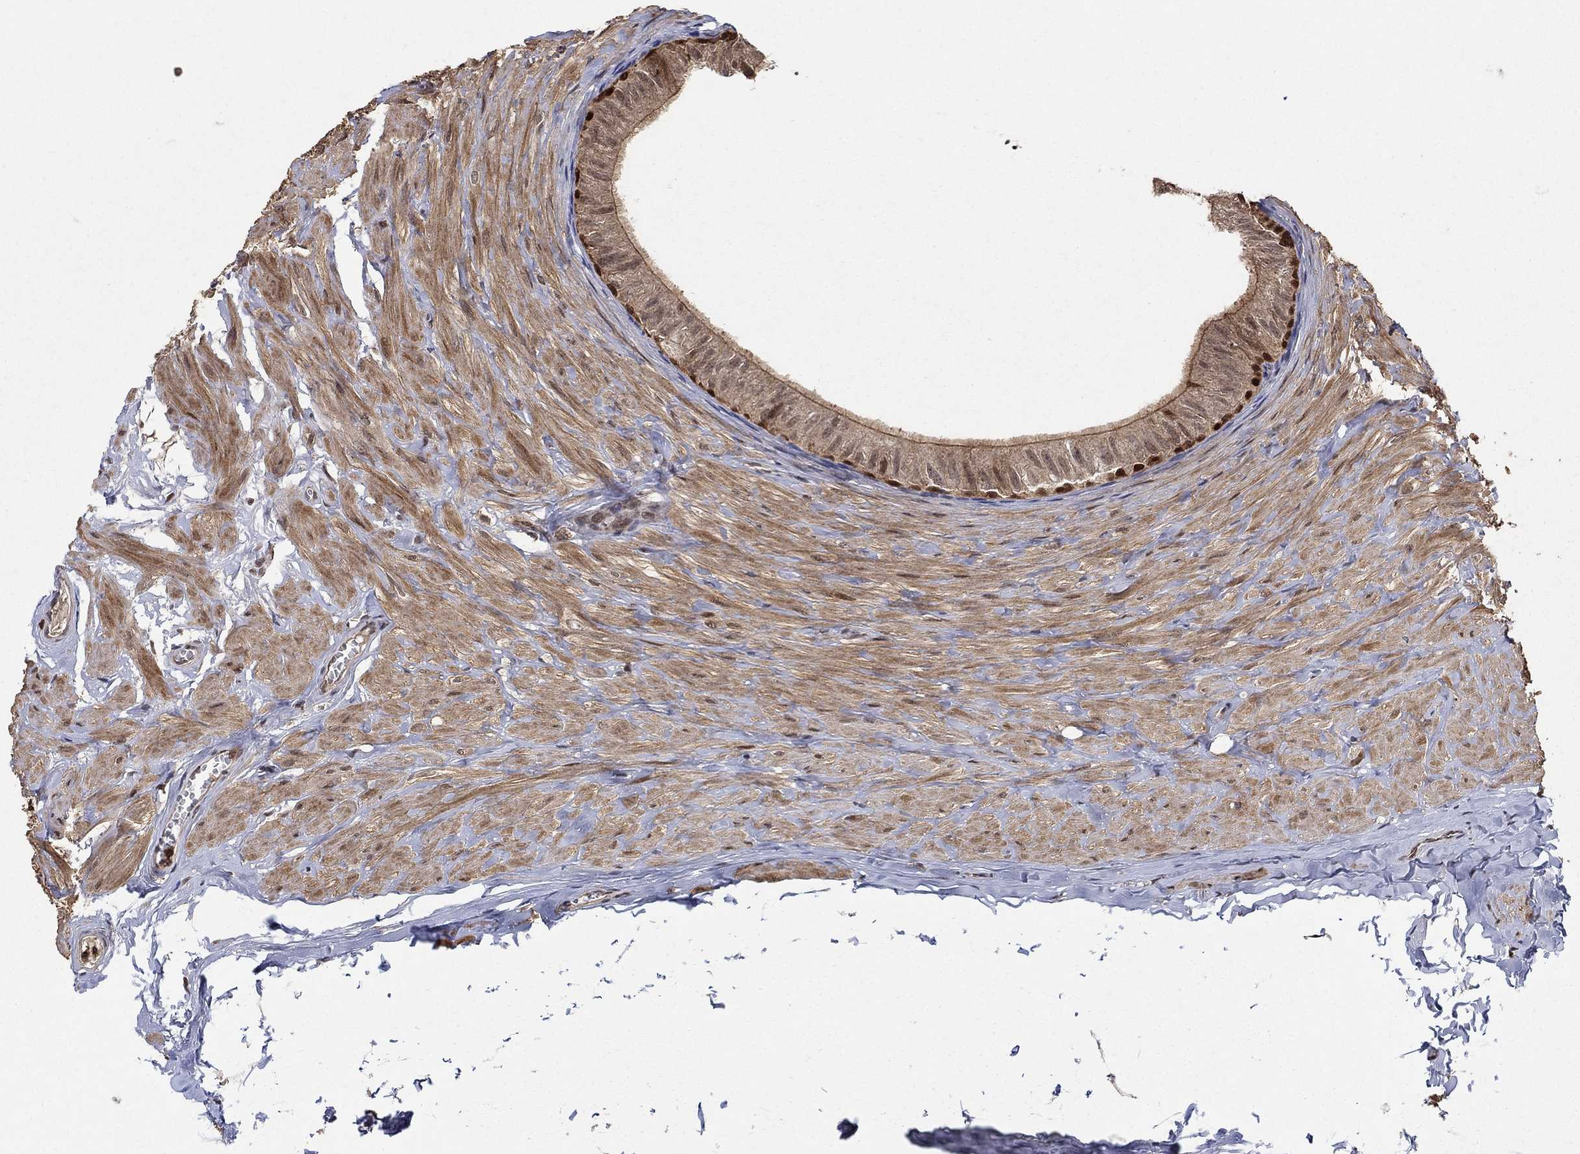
{"staining": {"intensity": "weak", "quantity": ">75%", "location": "cytoplasmic/membranous"}, "tissue": "epididymis", "cell_type": "Glandular cells", "image_type": "normal", "snomed": [{"axis": "morphology", "description": "Normal tissue, NOS"}, {"axis": "topography", "description": "Epididymis"}], "caption": "Immunohistochemical staining of benign human epididymis displays weak cytoplasmic/membranous protein positivity in about >75% of glandular cells.", "gene": "CCDC66", "patient": {"sex": "male", "age": 32}}